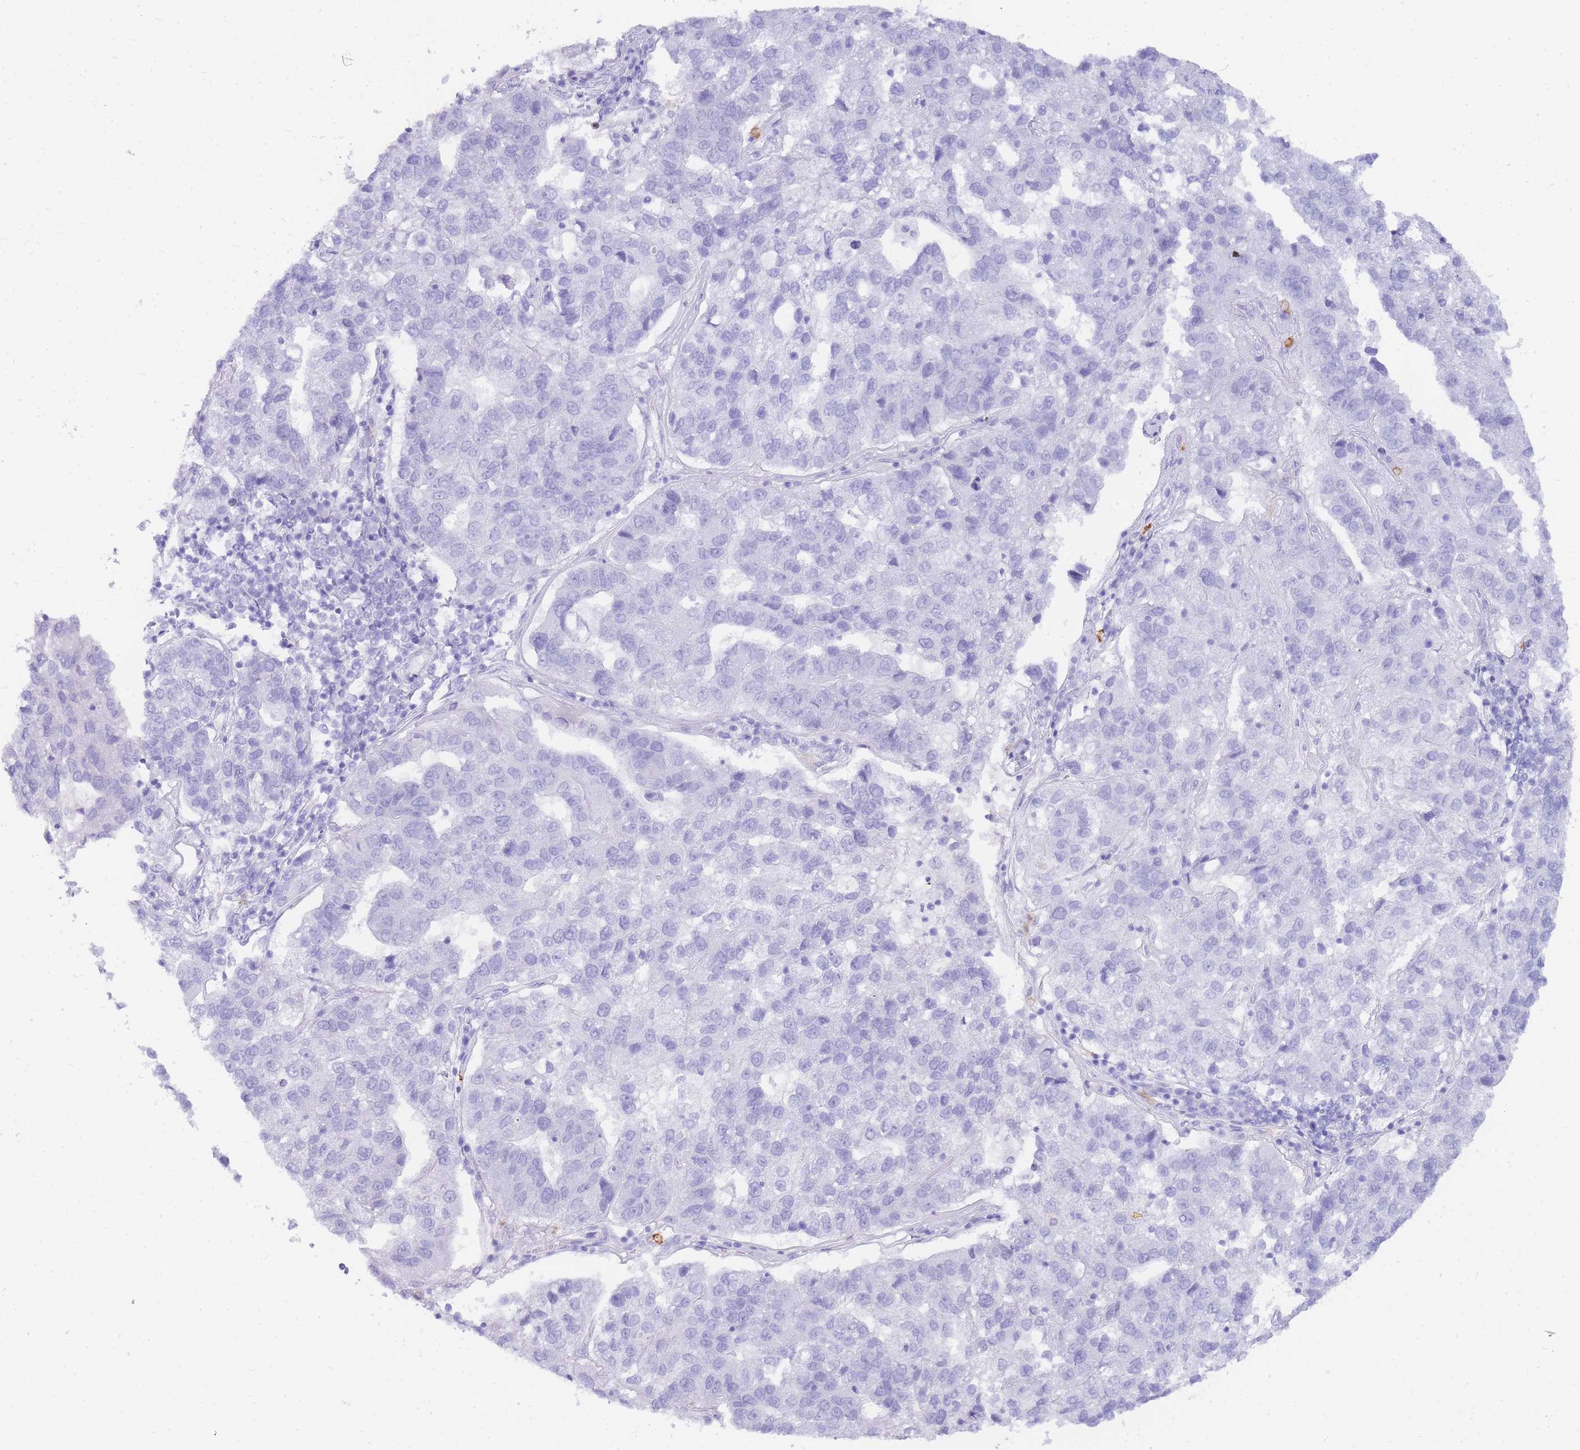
{"staining": {"intensity": "negative", "quantity": "none", "location": "none"}, "tissue": "pancreatic cancer", "cell_type": "Tumor cells", "image_type": "cancer", "snomed": [{"axis": "morphology", "description": "Adenocarcinoma, NOS"}, {"axis": "topography", "description": "Pancreas"}], "caption": "Protein analysis of adenocarcinoma (pancreatic) displays no significant positivity in tumor cells.", "gene": "HERC1", "patient": {"sex": "female", "age": 61}}